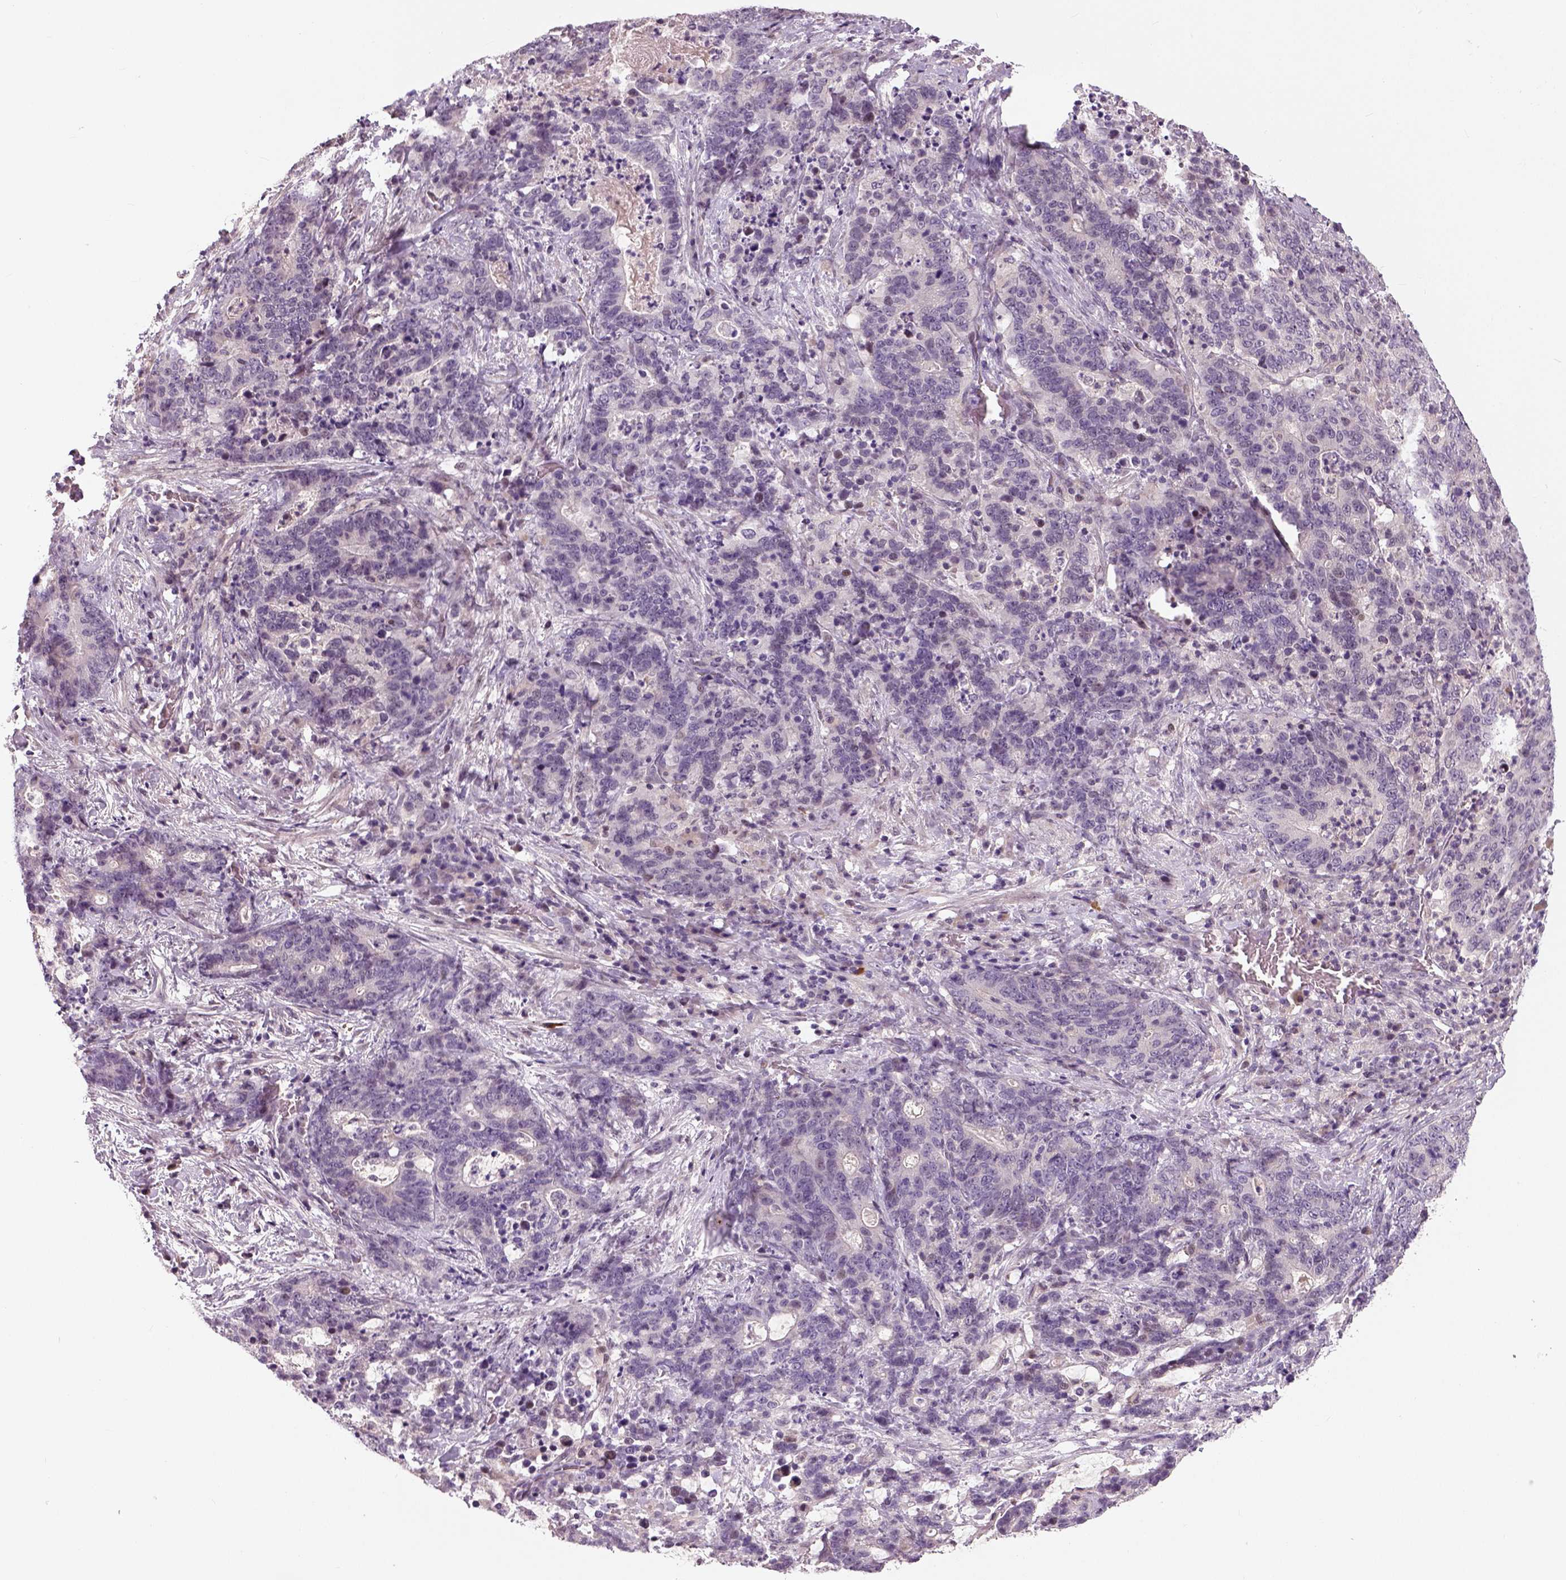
{"staining": {"intensity": "negative", "quantity": "none", "location": "none"}, "tissue": "stomach cancer", "cell_type": "Tumor cells", "image_type": "cancer", "snomed": [{"axis": "morphology", "description": "Normal tissue, NOS"}, {"axis": "morphology", "description": "Adenocarcinoma, NOS"}, {"axis": "topography", "description": "Stomach"}], "caption": "Immunohistochemistry of human stomach cancer (adenocarcinoma) demonstrates no staining in tumor cells.", "gene": "NECAB1", "patient": {"sex": "female", "age": 64}}